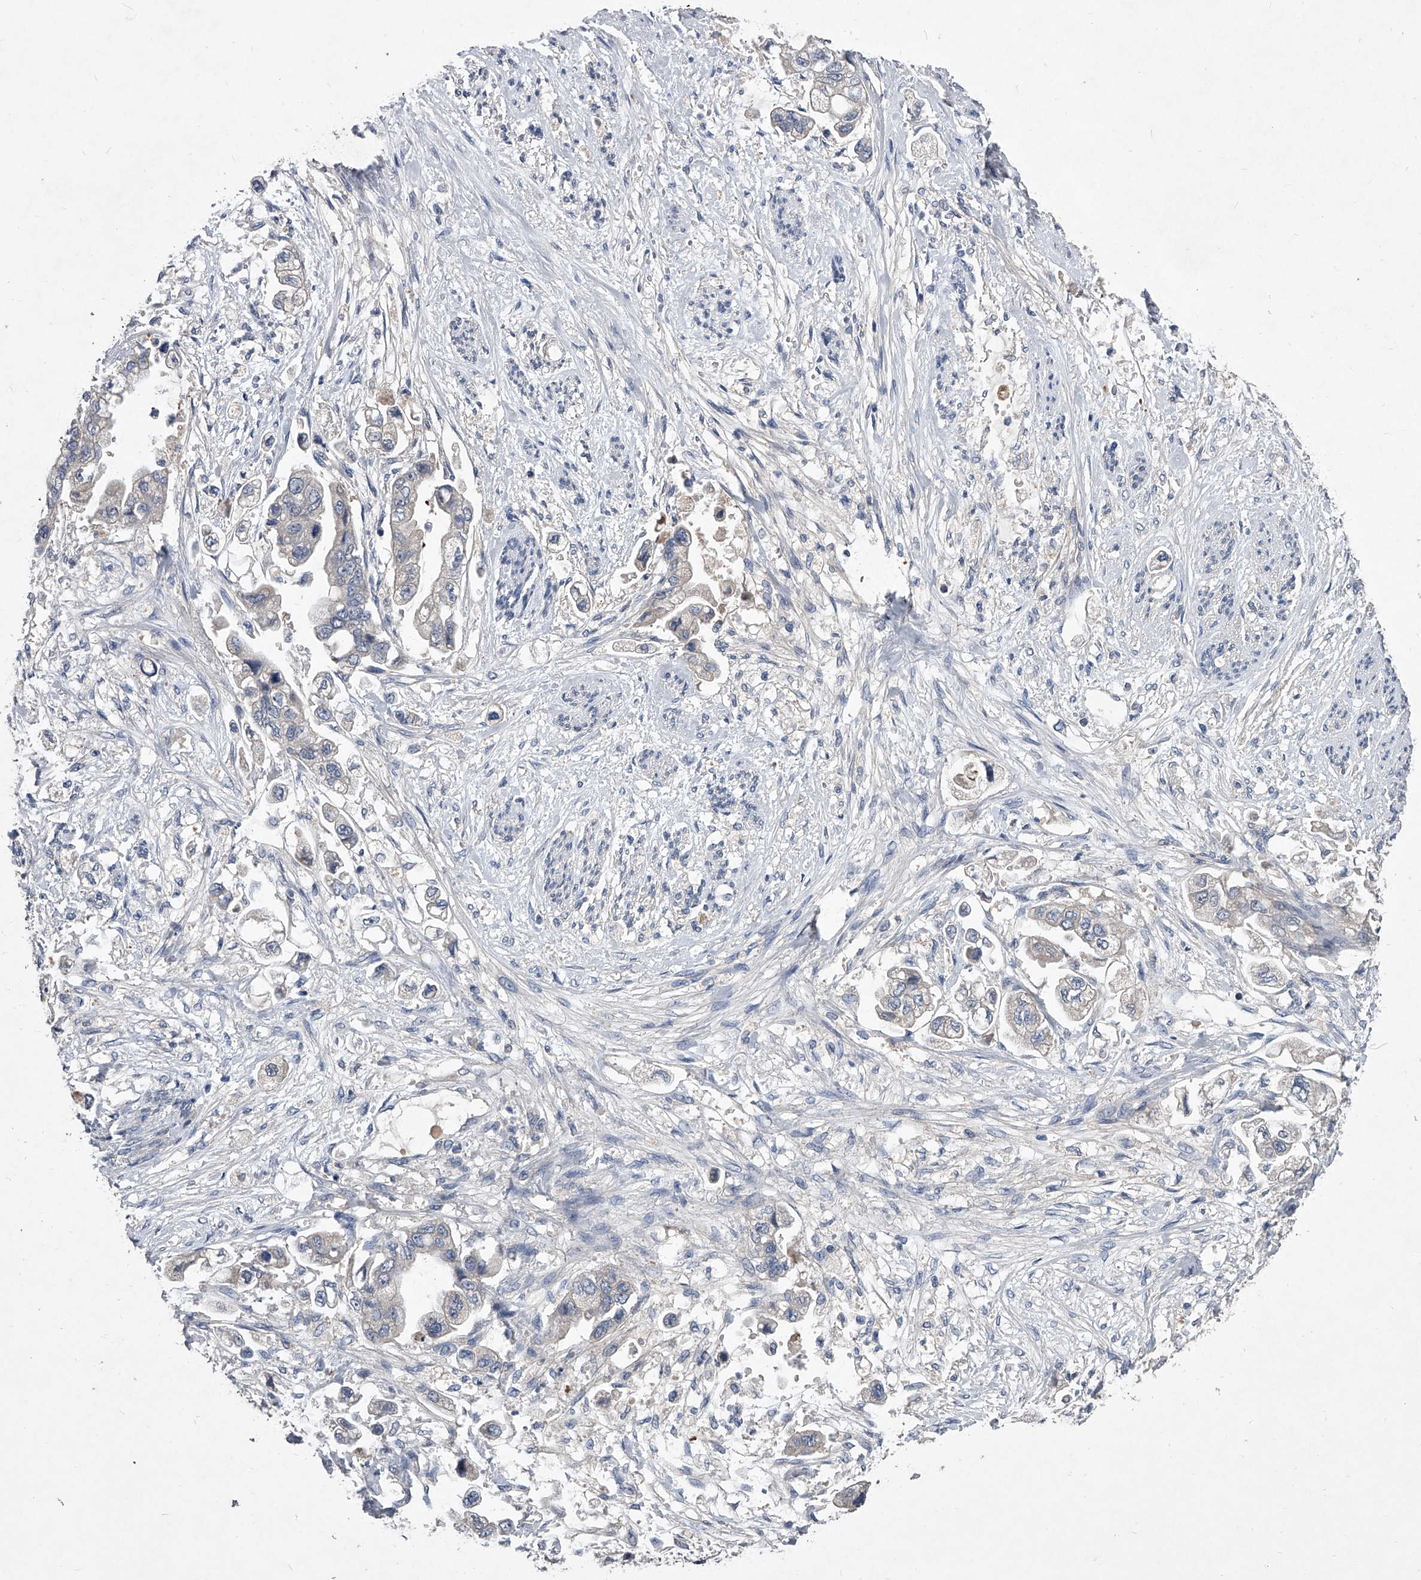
{"staining": {"intensity": "negative", "quantity": "none", "location": "none"}, "tissue": "stomach cancer", "cell_type": "Tumor cells", "image_type": "cancer", "snomed": [{"axis": "morphology", "description": "Adenocarcinoma, NOS"}, {"axis": "topography", "description": "Stomach"}], "caption": "The micrograph reveals no staining of tumor cells in stomach adenocarcinoma. (Brightfield microscopy of DAB (3,3'-diaminobenzidine) IHC at high magnification).", "gene": "C5", "patient": {"sex": "male", "age": 62}}